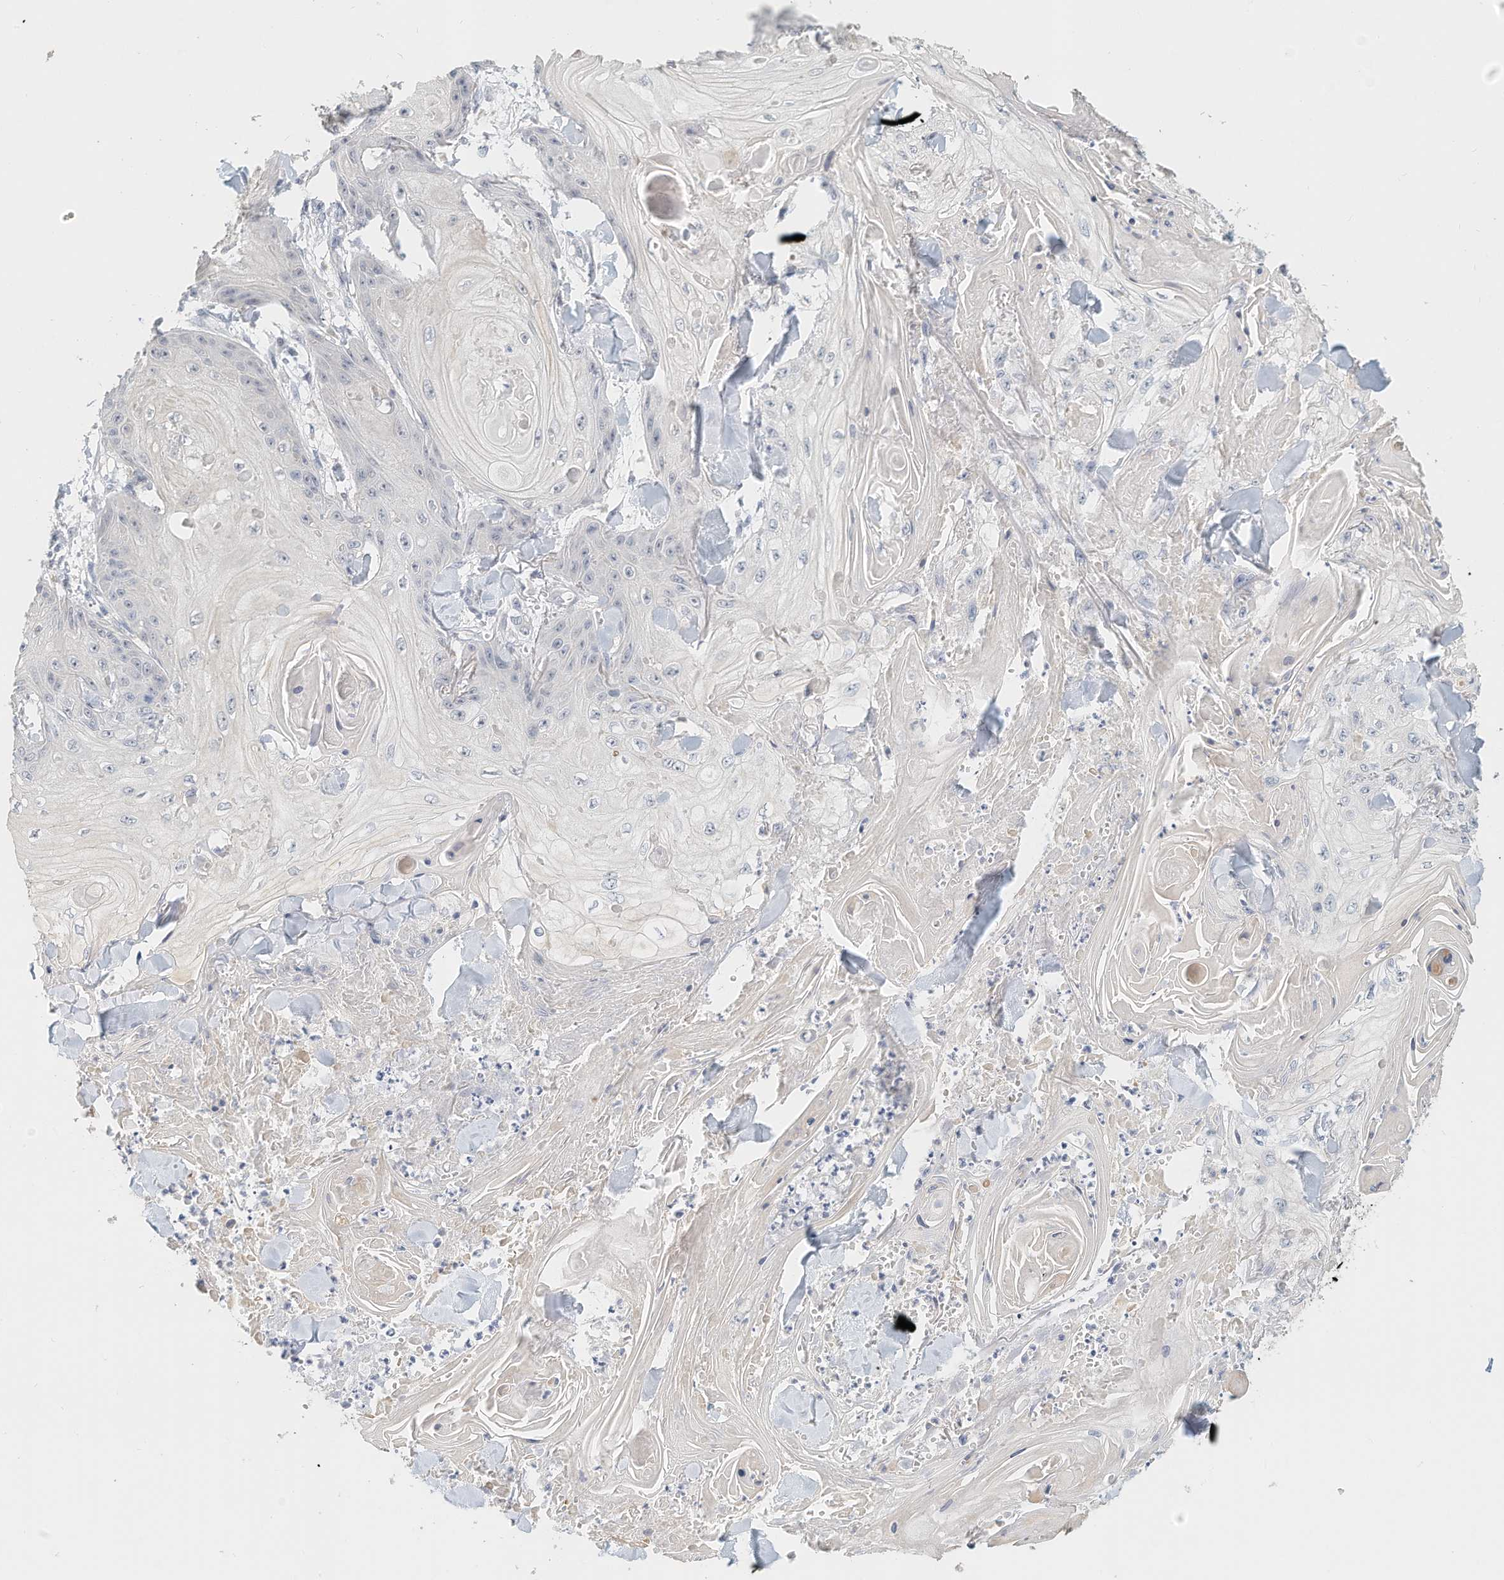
{"staining": {"intensity": "negative", "quantity": "none", "location": "none"}, "tissue": "skin cancer", "cell_type": "Tumor cells", "image_type": "cancer", "snomed": [{"axis": "morphology", "description": "Squamous cell carcinoma, NOS"}, {"axis": "topography", "description": "Skin"}], "caption": "Protein analysis of skin cancer (squamous cell carcinoma) exhibits no significant expression in tumor cells.", "gene": "MICAL1", "patient": {"sex": "male", "age": 74}}